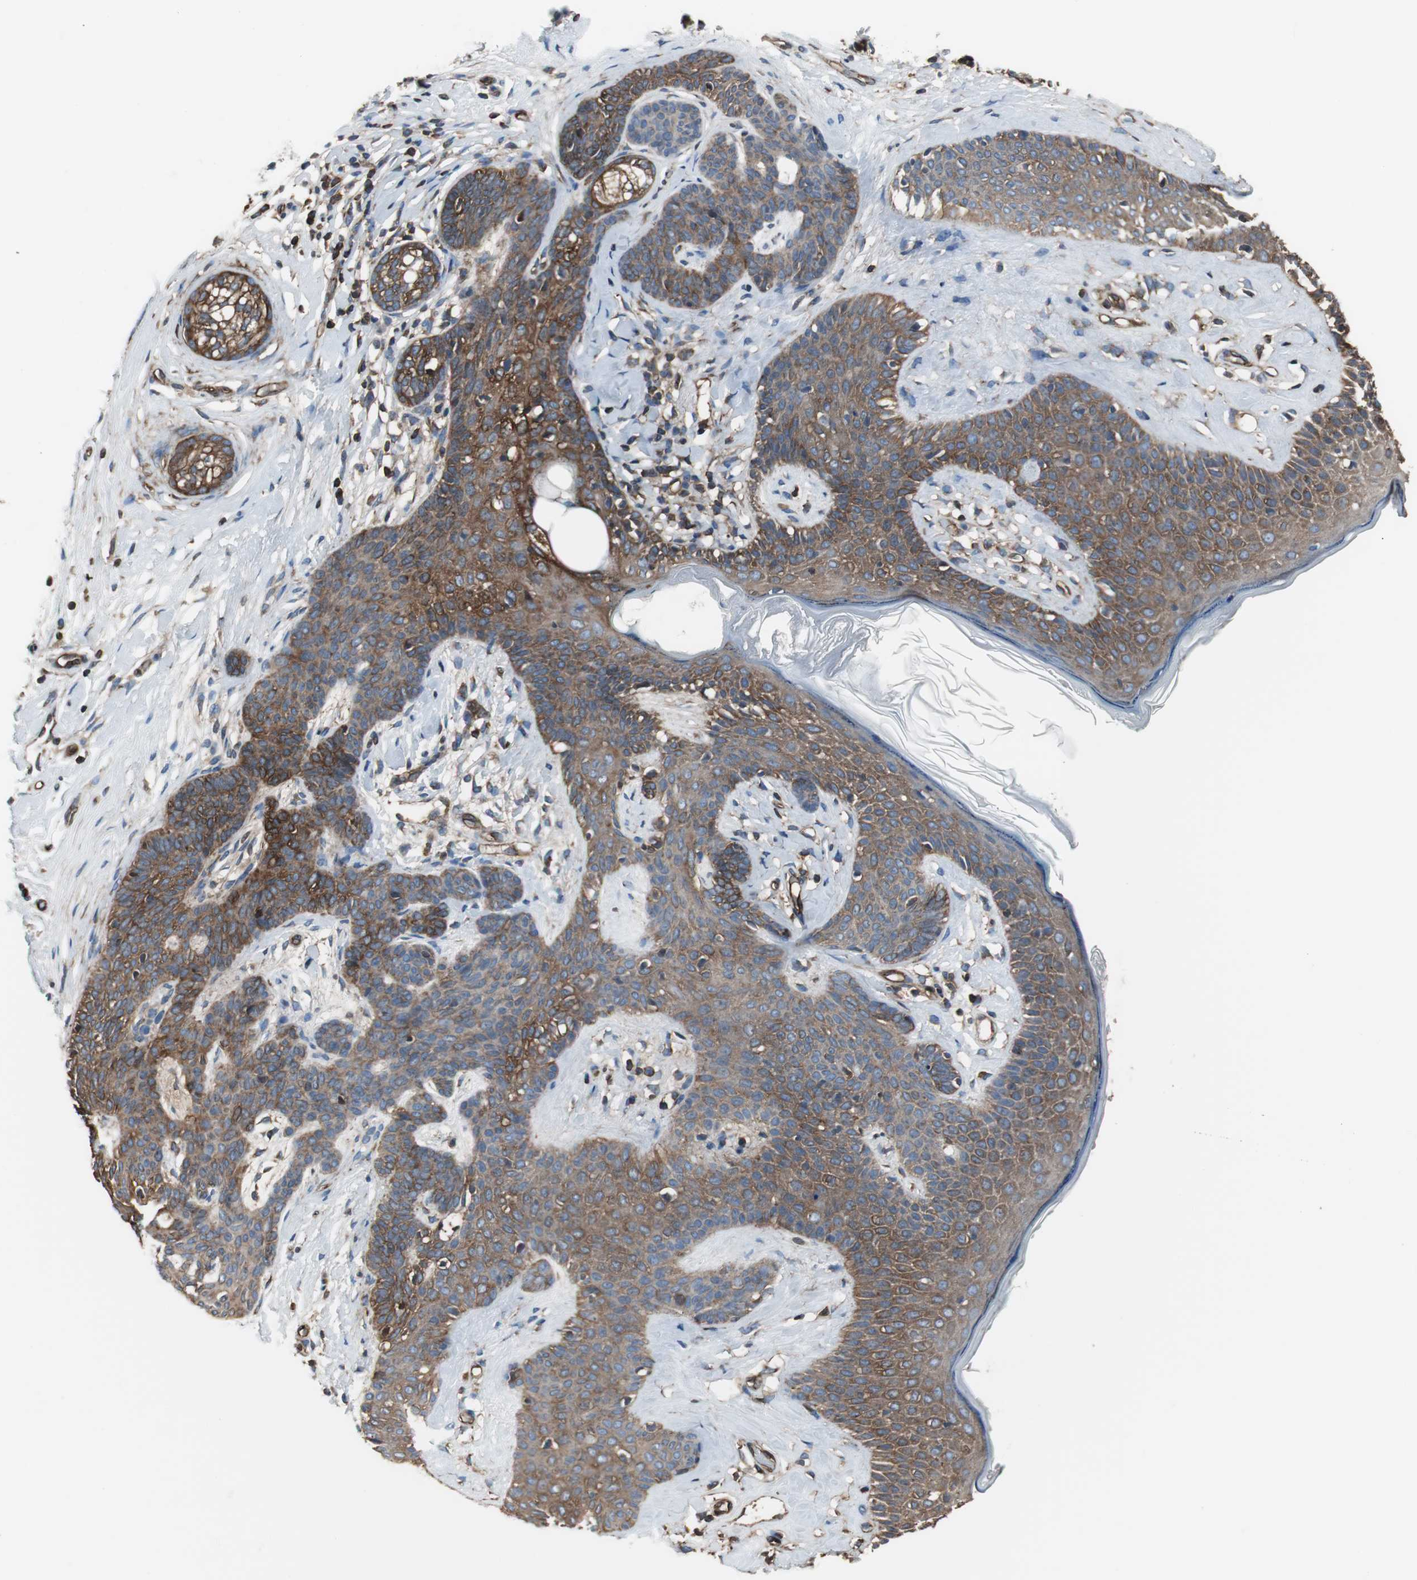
{"staining": {"intensity": "strong", "quantity": ">75%", "location": "cytoplasmic/membranous"}, "tissue": "skin cancer", "cell_type": "Tumor cells", "image_type": "cancer", "snomed": [{"axis": "morphology", "description": "Developmental malformation"}, {"axis": "morphology", "description": "Basal cell carcinoma"}, {"axis": "topography", "description": "Skin"}], "caption": "Skin cancer was stained to show a protein in brown. There is high levels of strong cytoplasmic/membranous positivity in approximately >75% of tumor cells. (DAB IHC, brown staining for protein, blue staining for nuclei).", "gene": "ACTN1", "patient": {"sex": "female", "age": 62}}